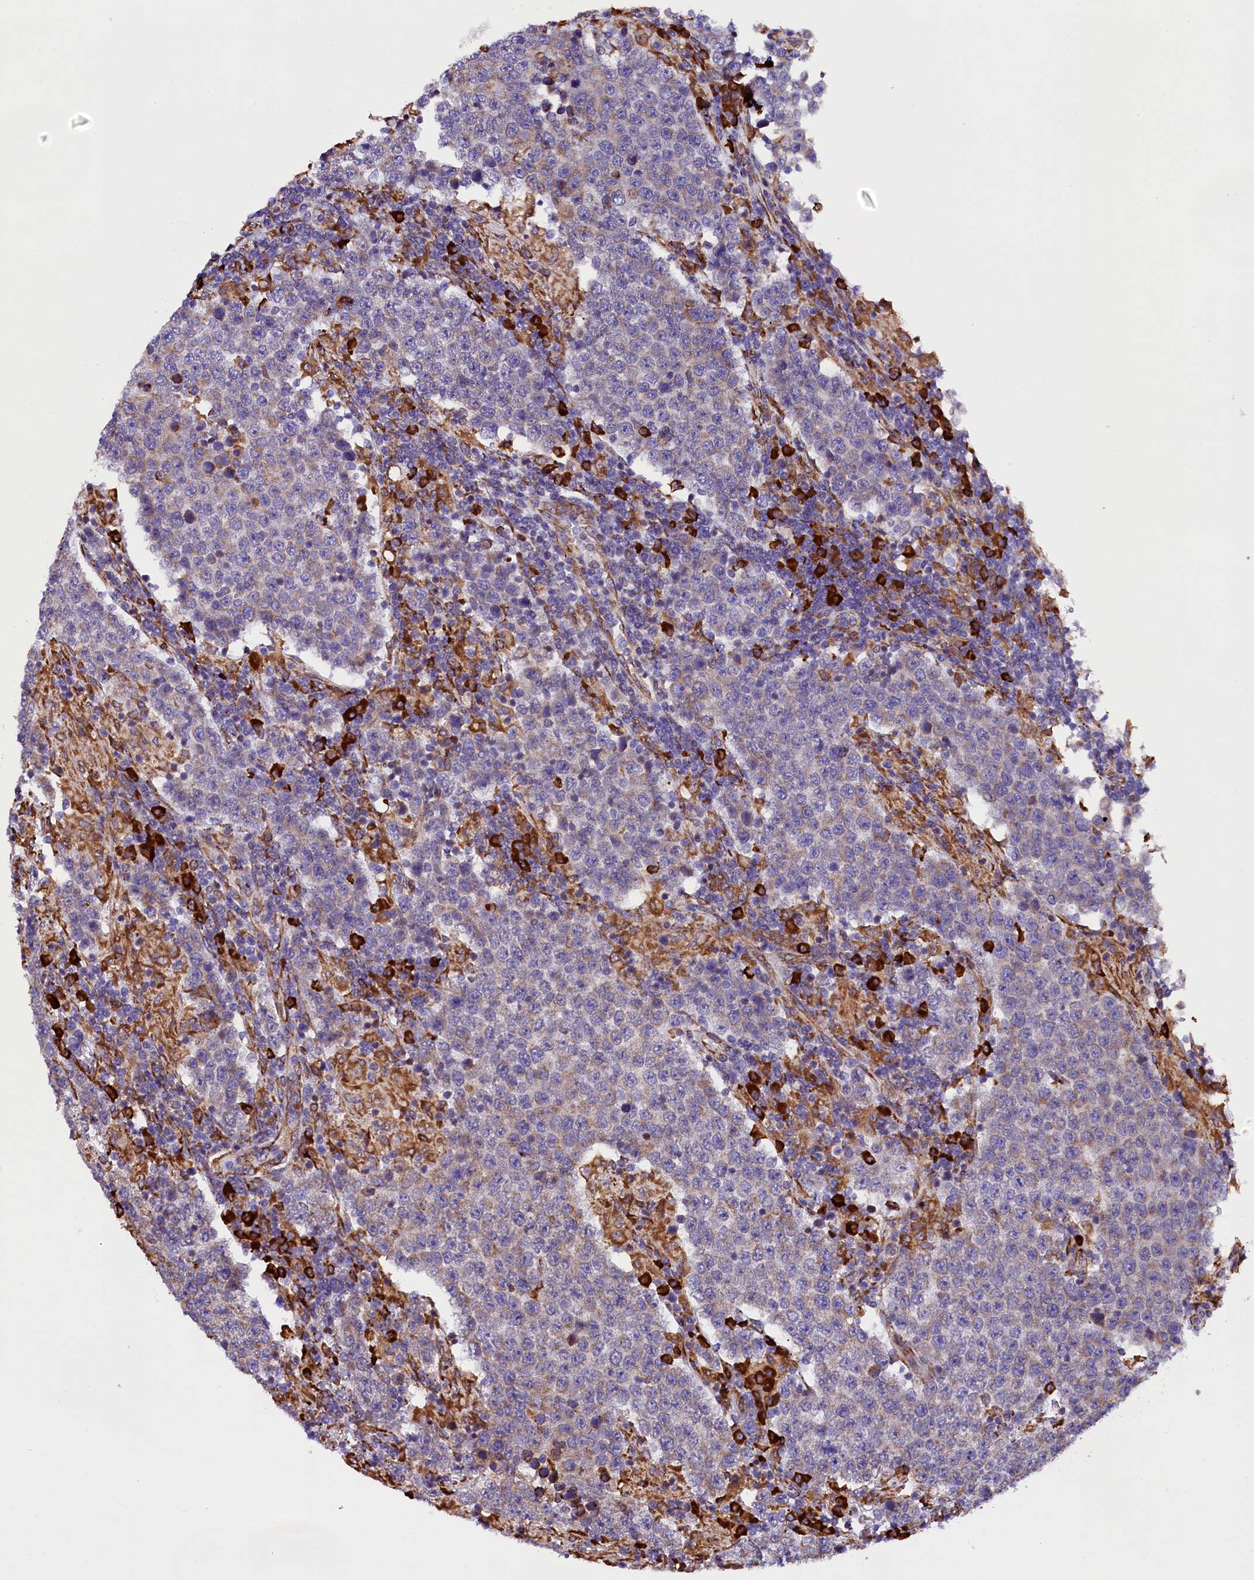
{"staining": {"intensity": "weak", "quantity": "<25%", "location": "cytoplasmic/membranous"}, "tissue": "testis cancer", "cell_type": "Tumor cells", "image_type": "cancer", "snomed": [{"axis": "morphology", "description": "Normal tissue, NOS"}, {"axis": "morphology", "description": "Urothelial carcinoma, High grade"}, {"axis": "morphology", "description": "Seminoma, NOS"}, {"axis": "morphology", "description": "Carcinoma, Embryonal, NOS"}, {"axis": "topography", "description": "Urinary bladder"}, {"axis": "topography", "description": "Testis"}], "caption": "This is an immunohistochemistry histopathology image of testis seminoma. There is no expression in tumor cells.", "gene": "CAPS2", "patient": {"sex": "male", "age": 41}}